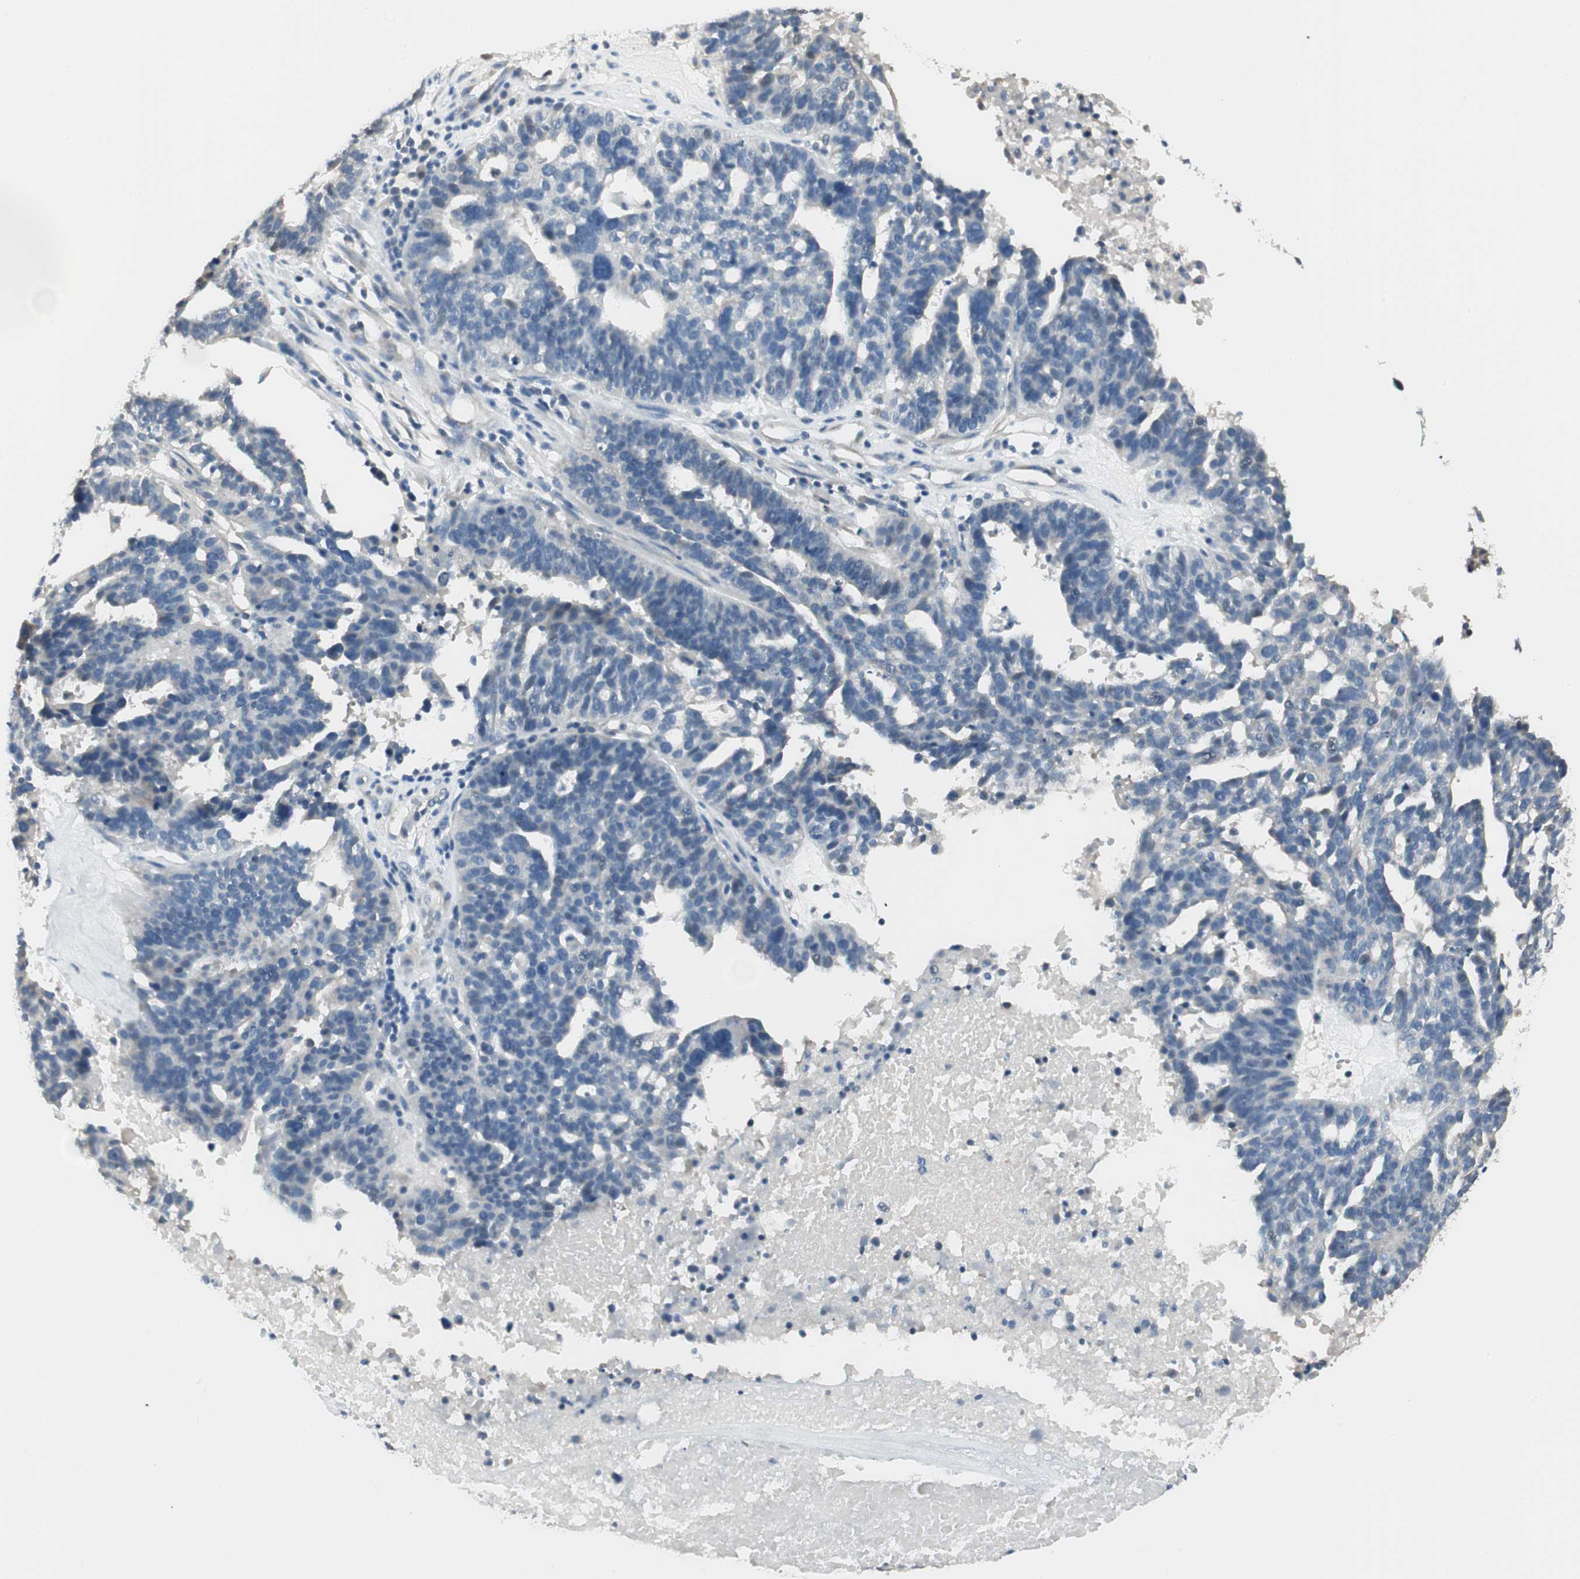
{"staining": {"intensity": "negative", "quantity": "none", "location": "none"}, "tissue": "ovarian cancer", "cell_type": "Tumor cells", "image_type": "cancer", "snomed": [{"axis": "morphology", "description": "Cystadenocarcinoma, serous, NOS"}, {"axis": "topography", "description": "Ovary"}], "caption": "A histopathology image of human ovarian serous cystadenocarcinoma is negative for staining in tumor cells.", "gene": "SPINK4", "patient": {"sex": "female", "age": 59}}